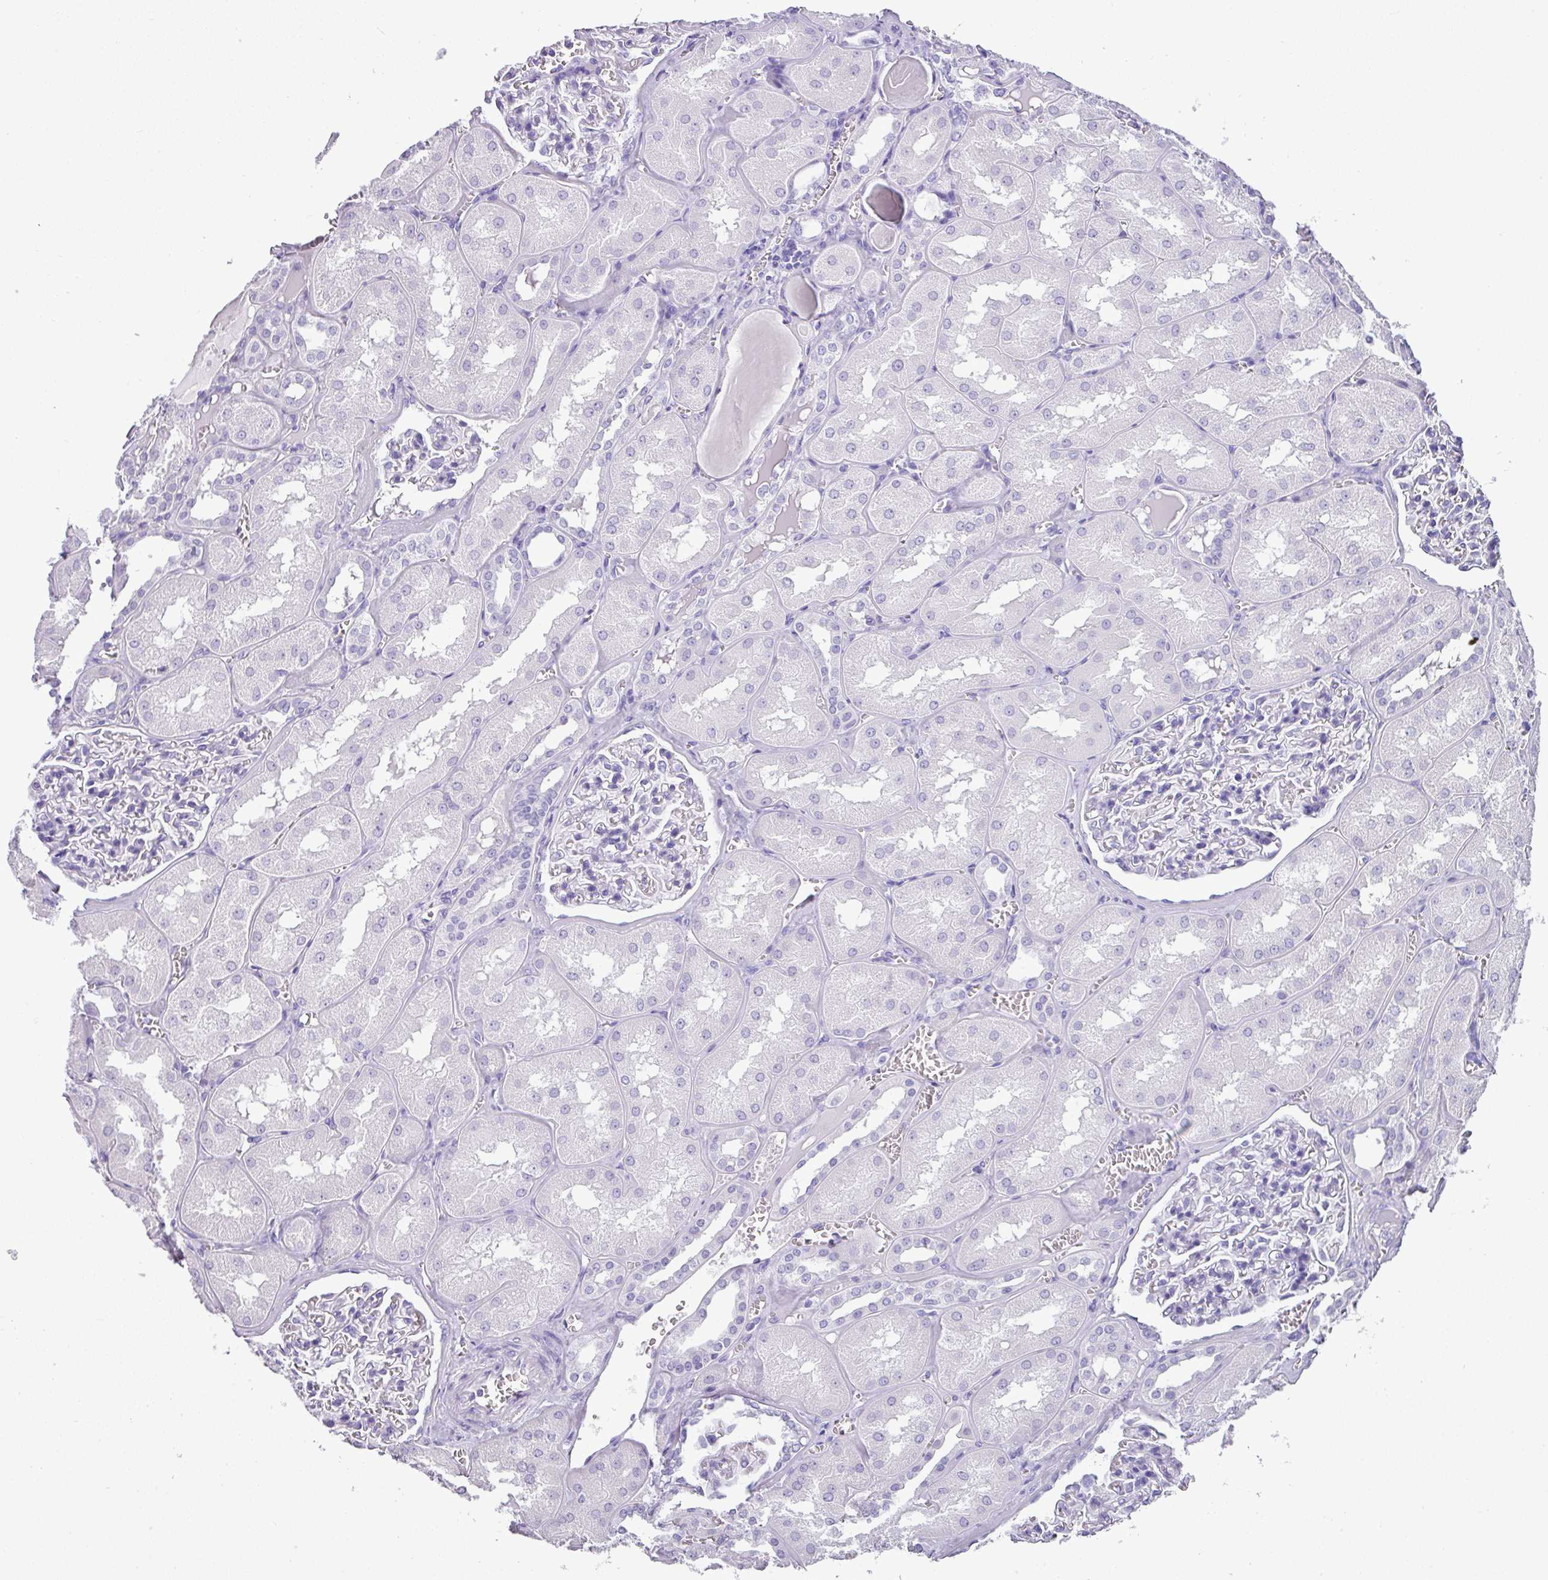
{"staining": {"intensity": "negative", "quantity": "none", "location": "none"}, "tissue": "kidney", "cell_type": "Cells in glomeruli", "image_type": "normal", "snomed": [{"axis": "morphology", "description": "Normal tissue, NOS"}, {"axis": "topography", "description": "Kidney"}], "caption": "Micrograph shows no protein positivity in cells in glomeruli of unremarkable kidney.", "gene": "TNP1", "patient": {"sex": "male", "age": 61}}